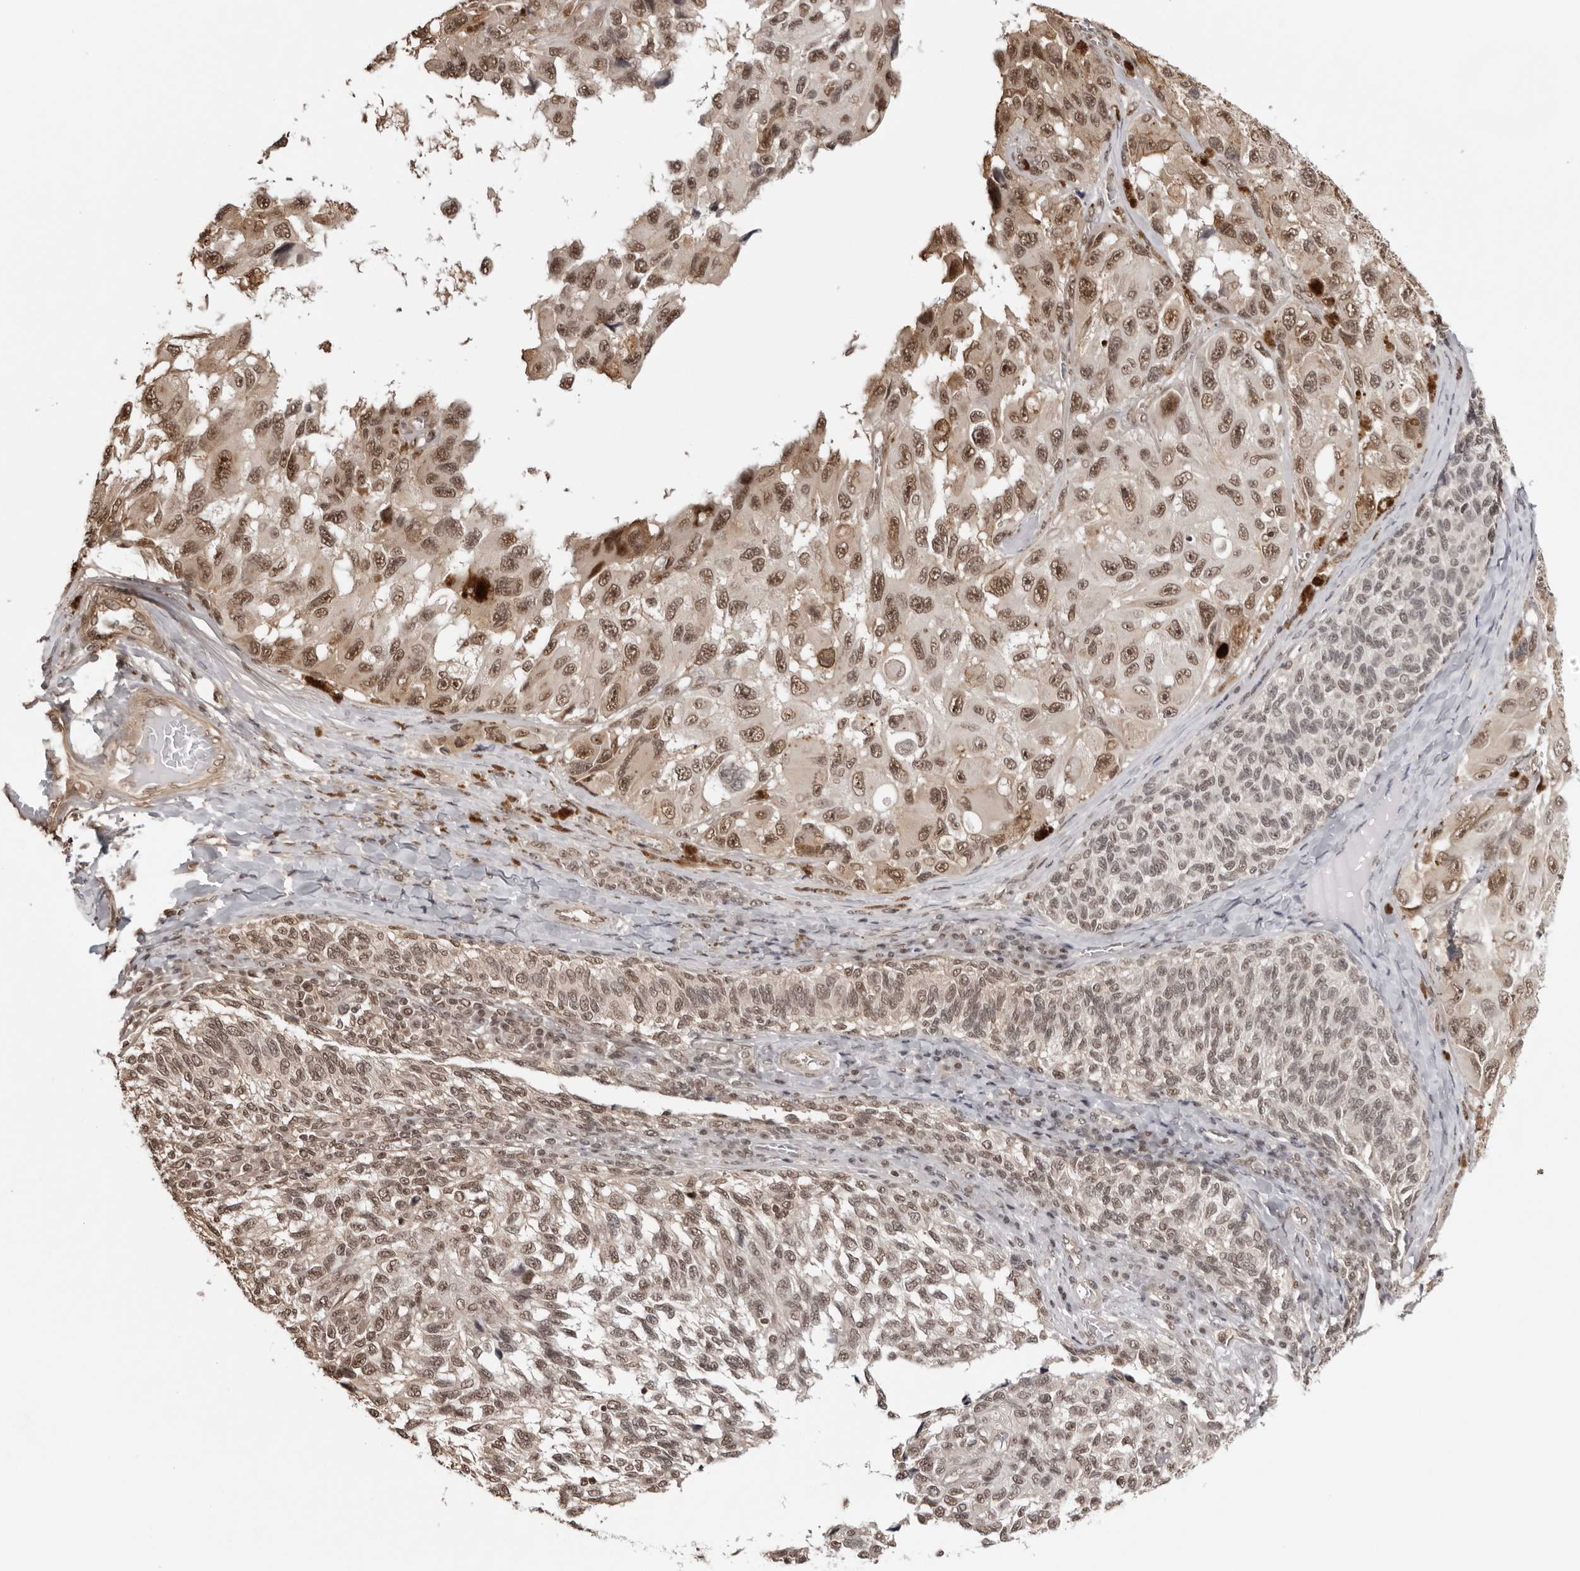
{"staining": {"intensity": "moderate", "quantity": "25%-75%", "location": "cytoplasmic/membranous,nuclear"}, "tissue": "melanoma", "cell_type": "Tumor cells", "image_type": "cancer", "snomed": [{"axis": "morphology", "description": "Malignant melanoma, NOS"}, {"axis": "topography", "description": "Skin"}], "caption": "Immunohistochemistry micrograph of neoplastic tissue: melanoma stained using immunohistochemistry shows medium levels of moderate protein expression localized specifically in the cytoplasmic/membranous and nuclear of tumor cells, appearing as a cytoplasmic/membranous and nuclear brown color.", "gene": "SDE2", "patient": {"sex": "female", "age": 73}}